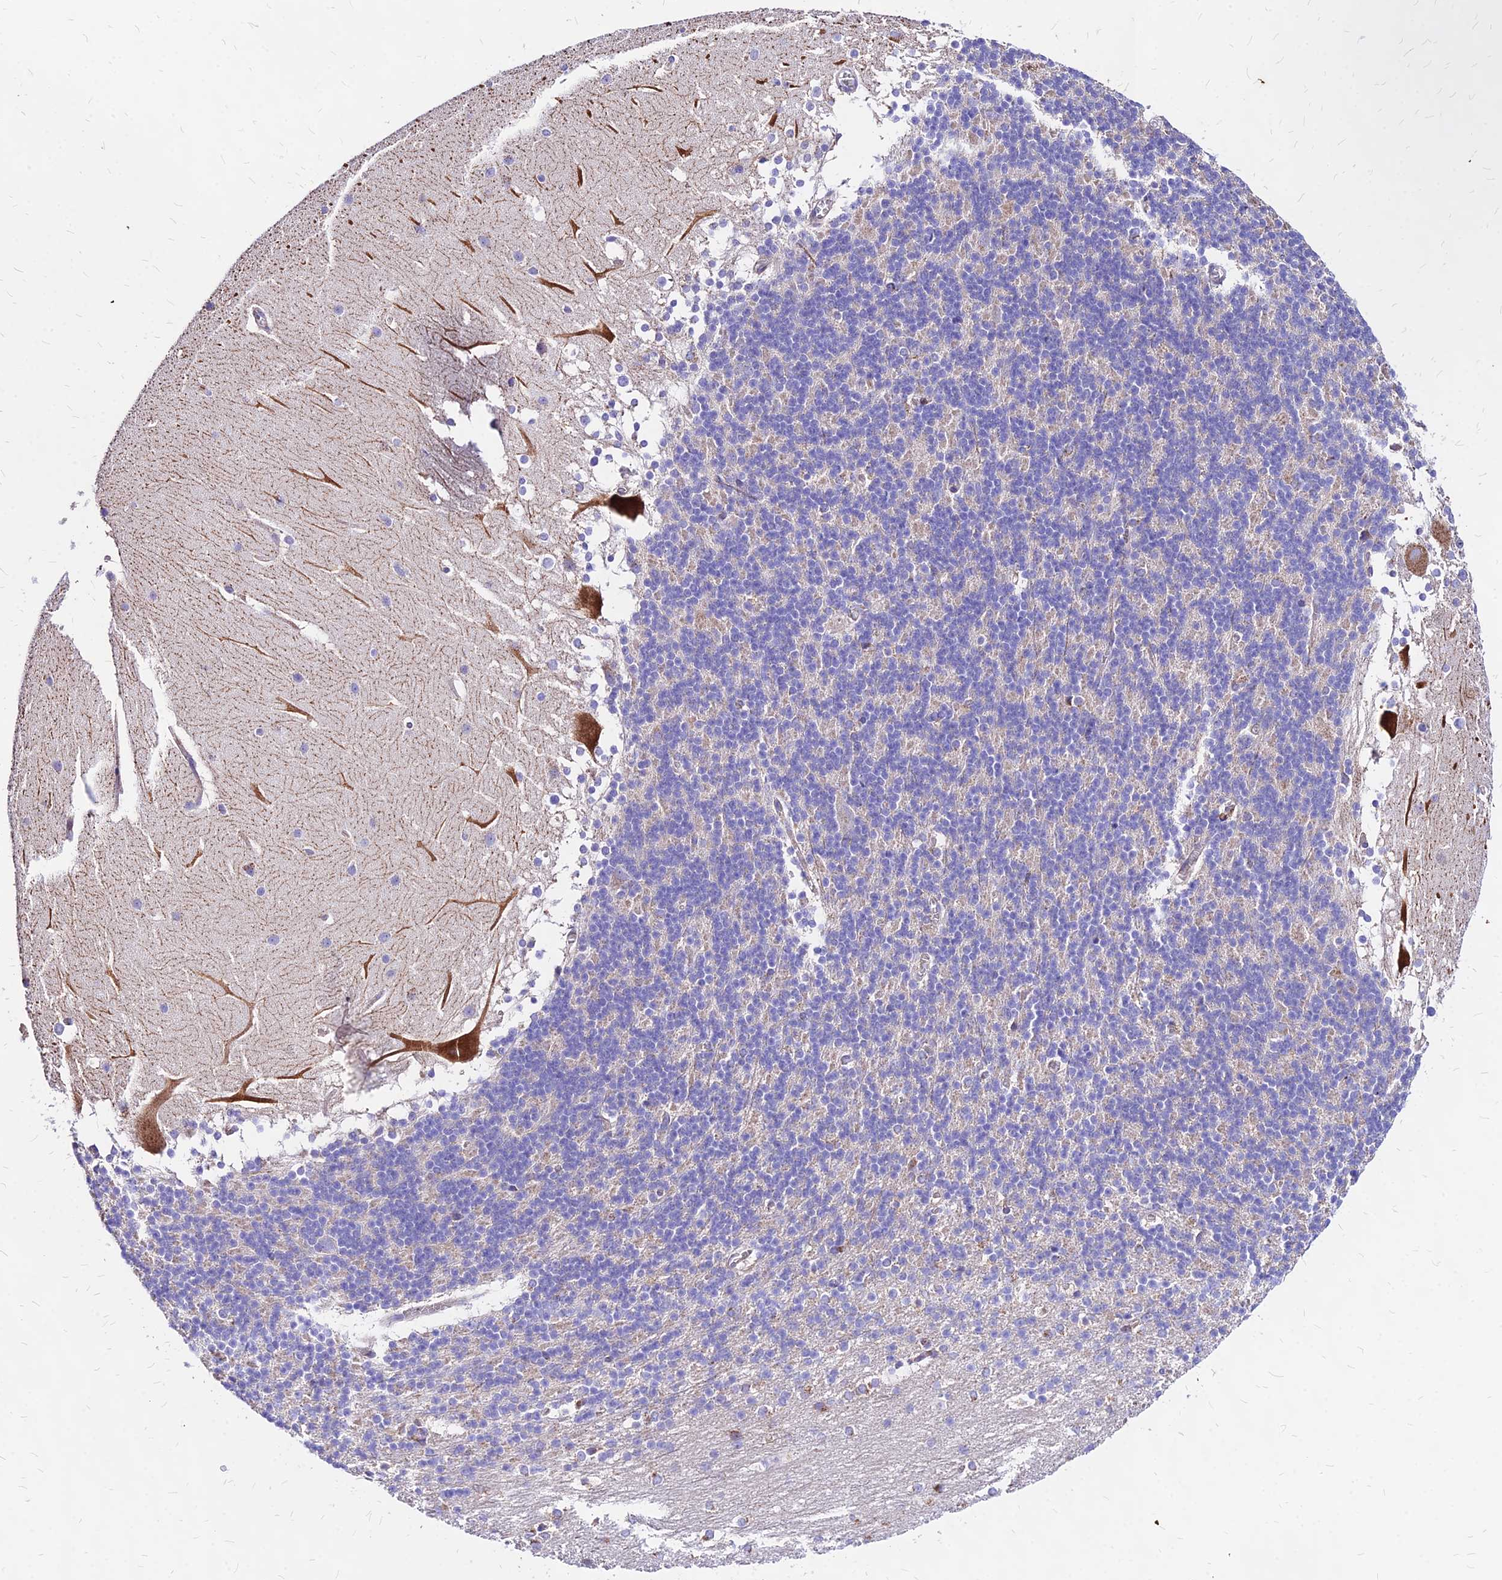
{"staining": {"intensity": "negative", "quantity": "none", "location": "none"}, "tissue": "cerebellum", "cell_type": "Cells in granular layer", "image_type": "normal", "snomed": [{"axis": "morphology", "description": "Normal tissue, NOS"}, {"axis": "topography", "description": "Cerebellum"}], "caption": "IHC photomicrograph of normal human cerebellum stained for a protein (brown), which demonstrates no positivity in cells in granular layer. (DAB (3,3'-diaminobenzidine) IHC with hematoxylin counter stain).", "gene": "MRPL3", "patient": {"sex": "female", "age": 19}}